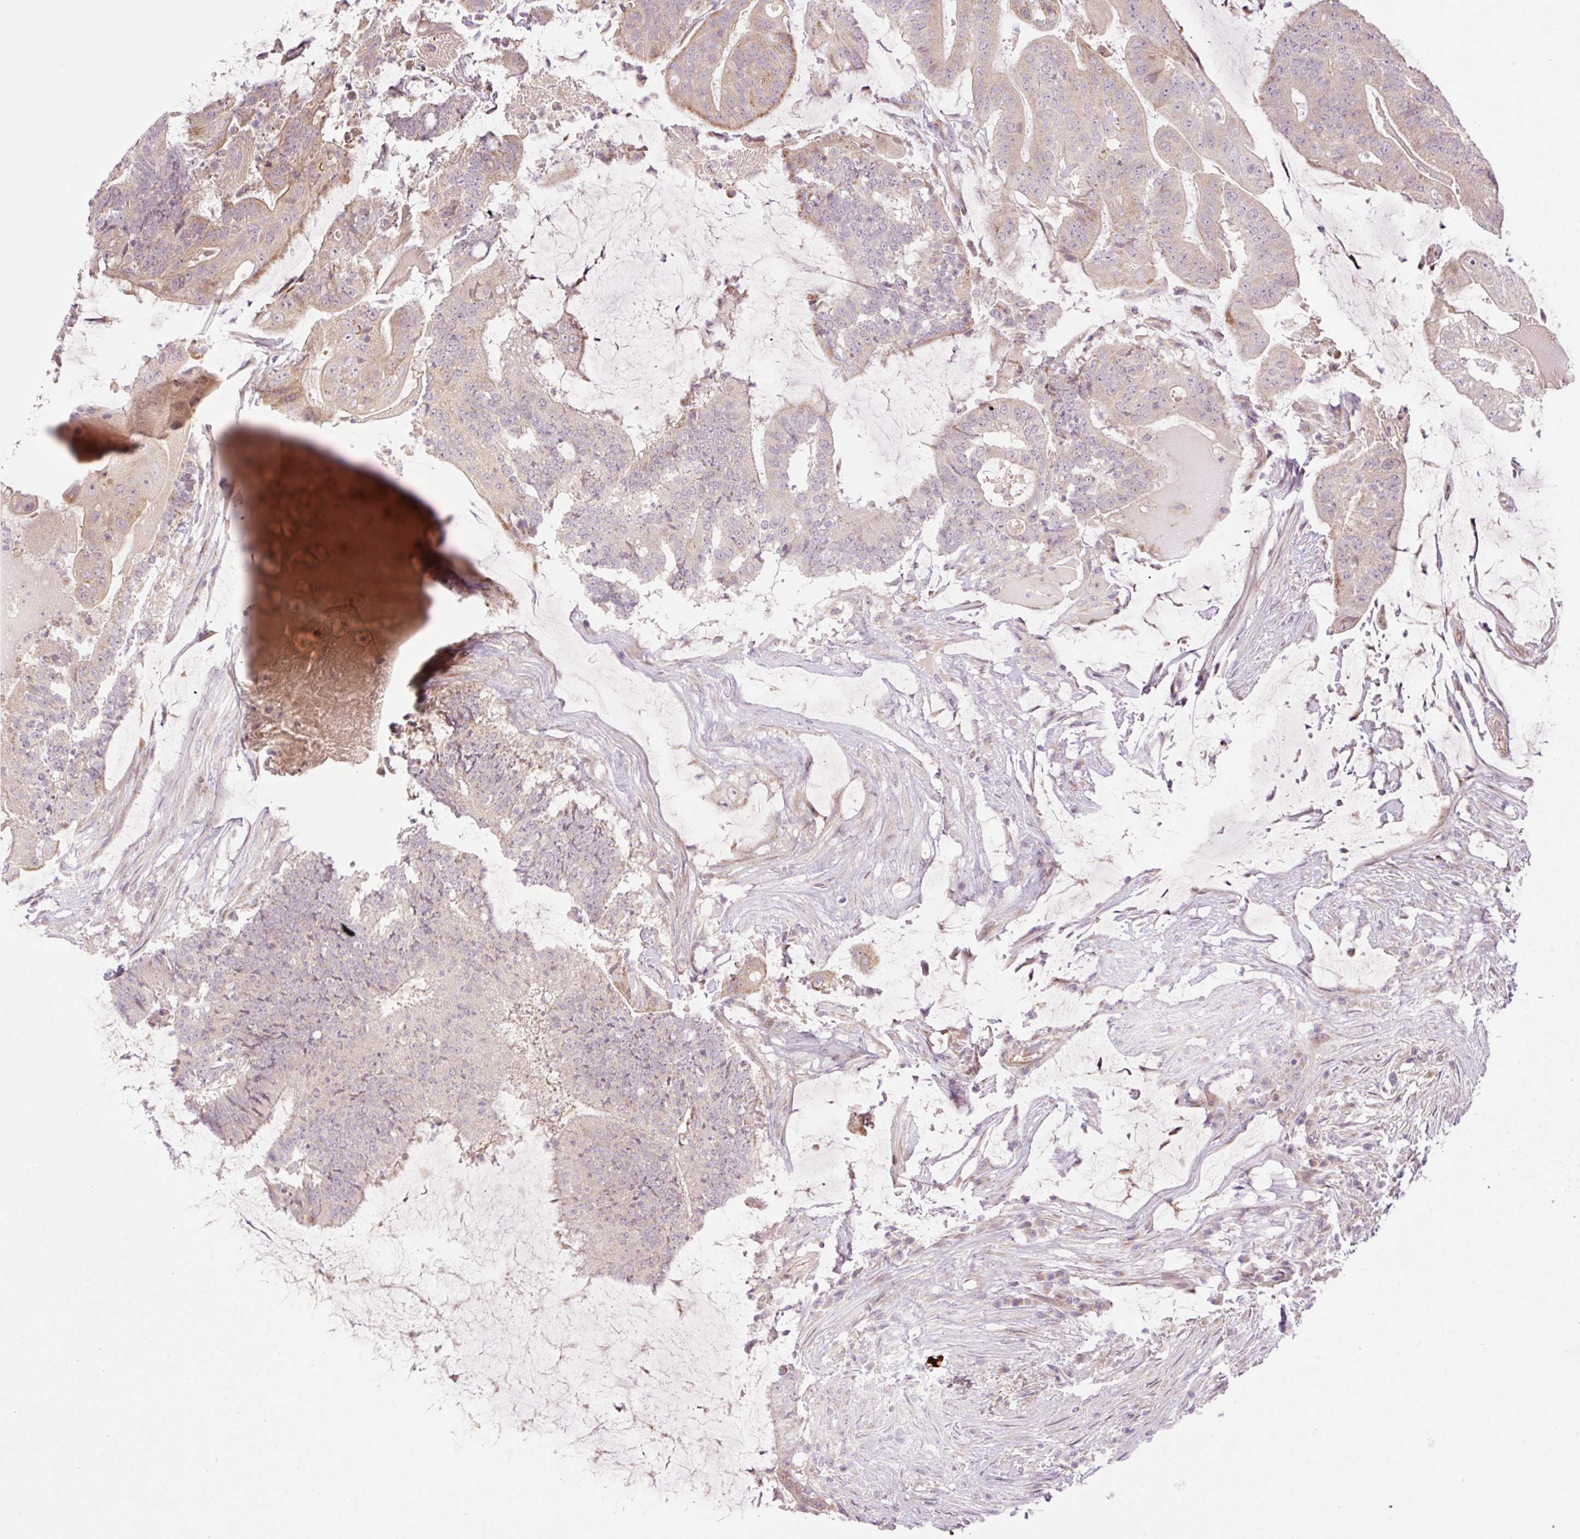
{"staining": {"intensity": "moderate", "quantity": "25%-75%", "location": "cytoplasmic/membranous"}, "tissue": "colorectal cancer", "cell_type": "Tumor cells", "image_type": "cancer", "snomed": [{"axis": "morphology", "description": "Adenocarcinoma, NOS"}, {"axis": "topography", "description": "Colon"}], "caption": "Immunohistochemistry (IHC) of adenocarcinoma (colorectal) displays medium levels of moderate cytoplasmic/membranous expression in about 25%-75% of tumor cells.", "gene": "ZNF394", "patient": {"sex": "female", "age": 43}}